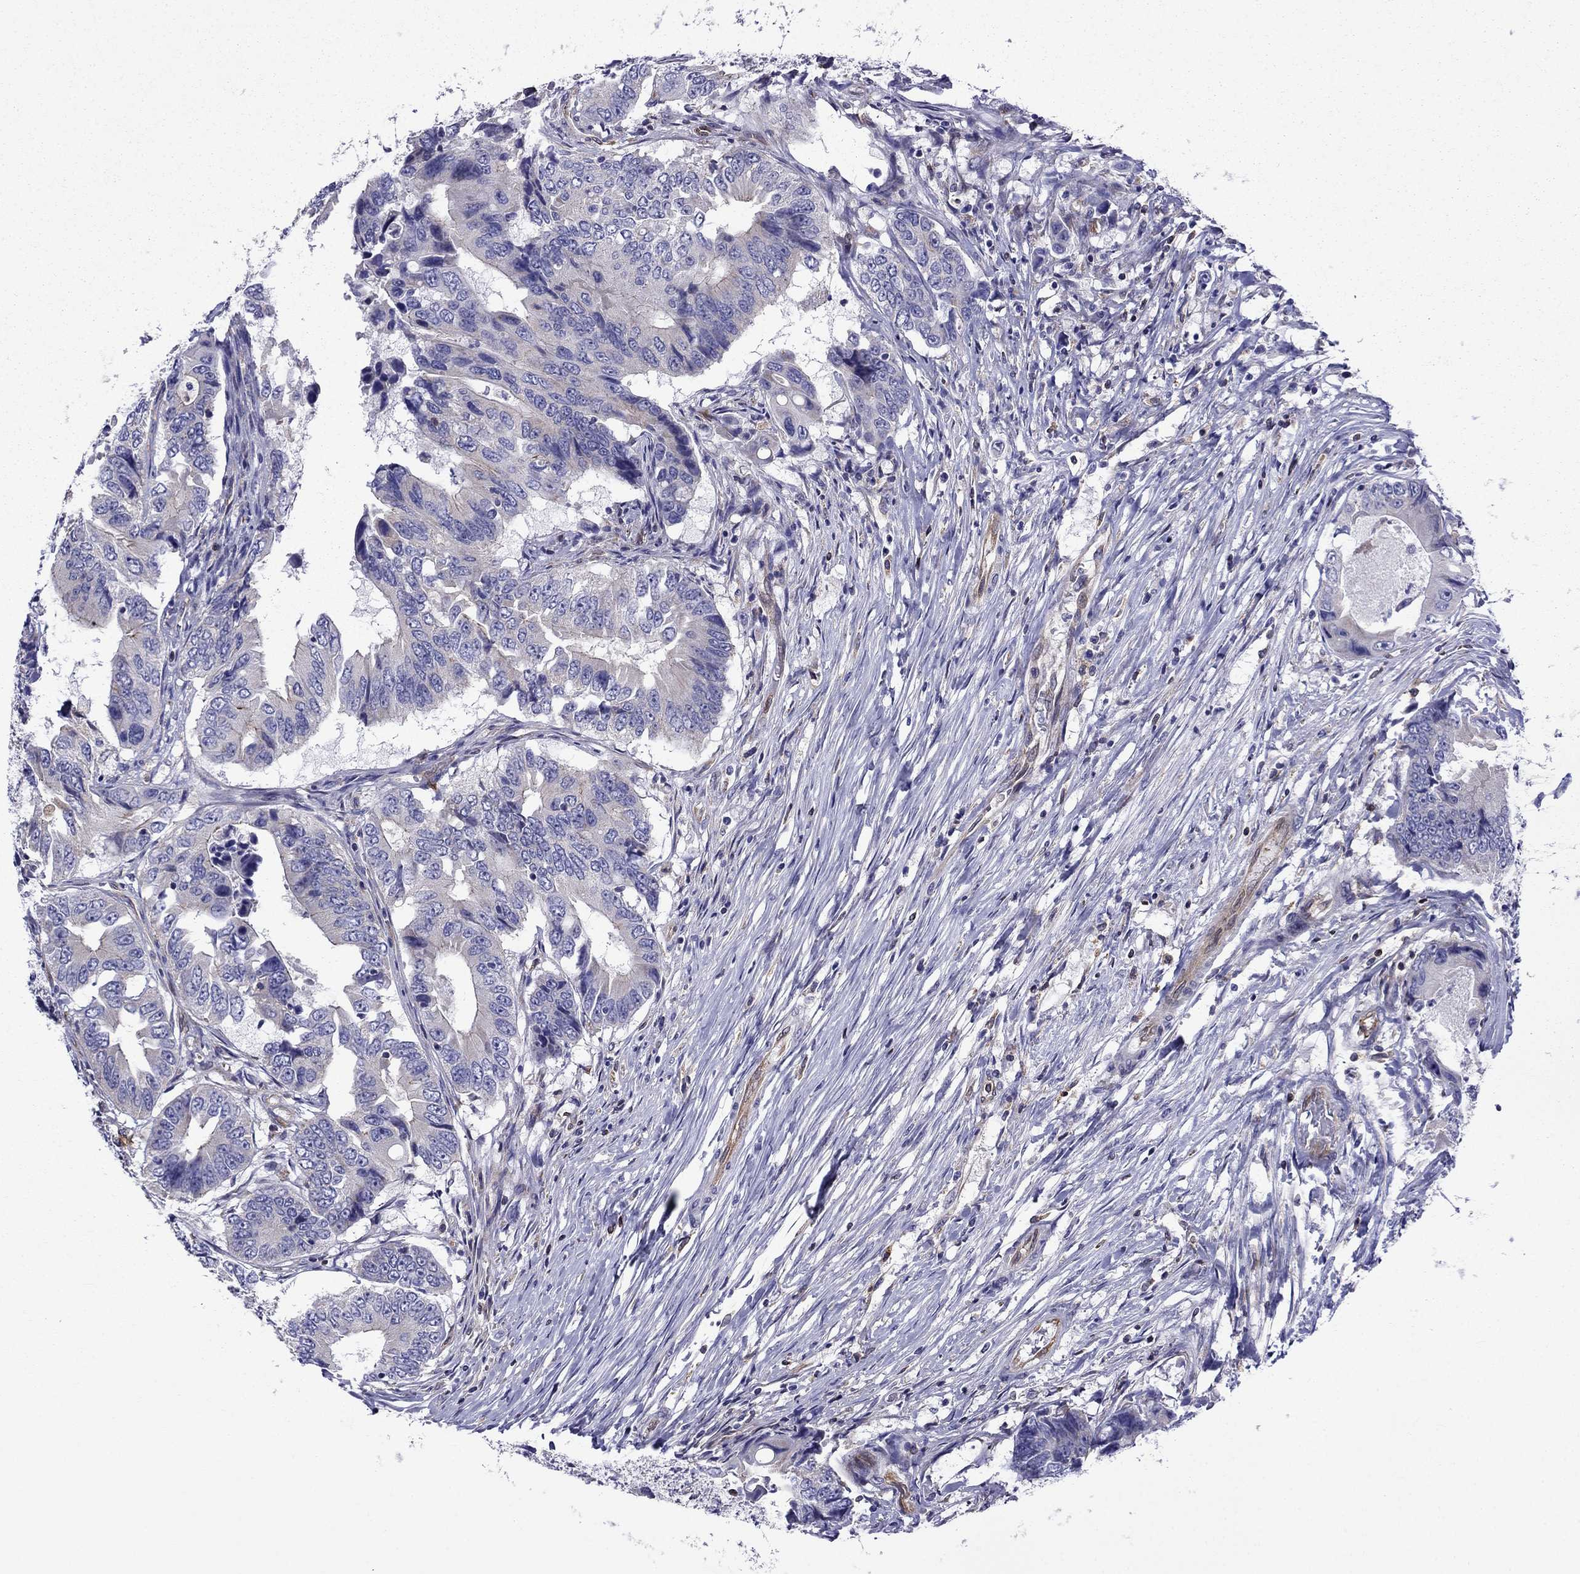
{"staining": {"intensity": "moderate", "quantity": "<25%", "location": "cytoplasmic/membranous"}, "tissue": "colorectal cancer", "cell_type": "Tumor cells", "image_type": "cancer", "snomed": [{"axis": "morphology", "description": "Adenocarcinoma, NOS"}, {"axis": "topography", "description": "Colon"}], "caption": "Immunohistochemical staining of human colorectal cancer (adenocarcinoma) reveals moderate cytoplasmic/membranous protein expression in approximately <25% of tumor cells. (DAB IHC with brightfield microscopy, high magnification).", "gene": "GNAL", "patient": {"sex": "female", "age": 90}}